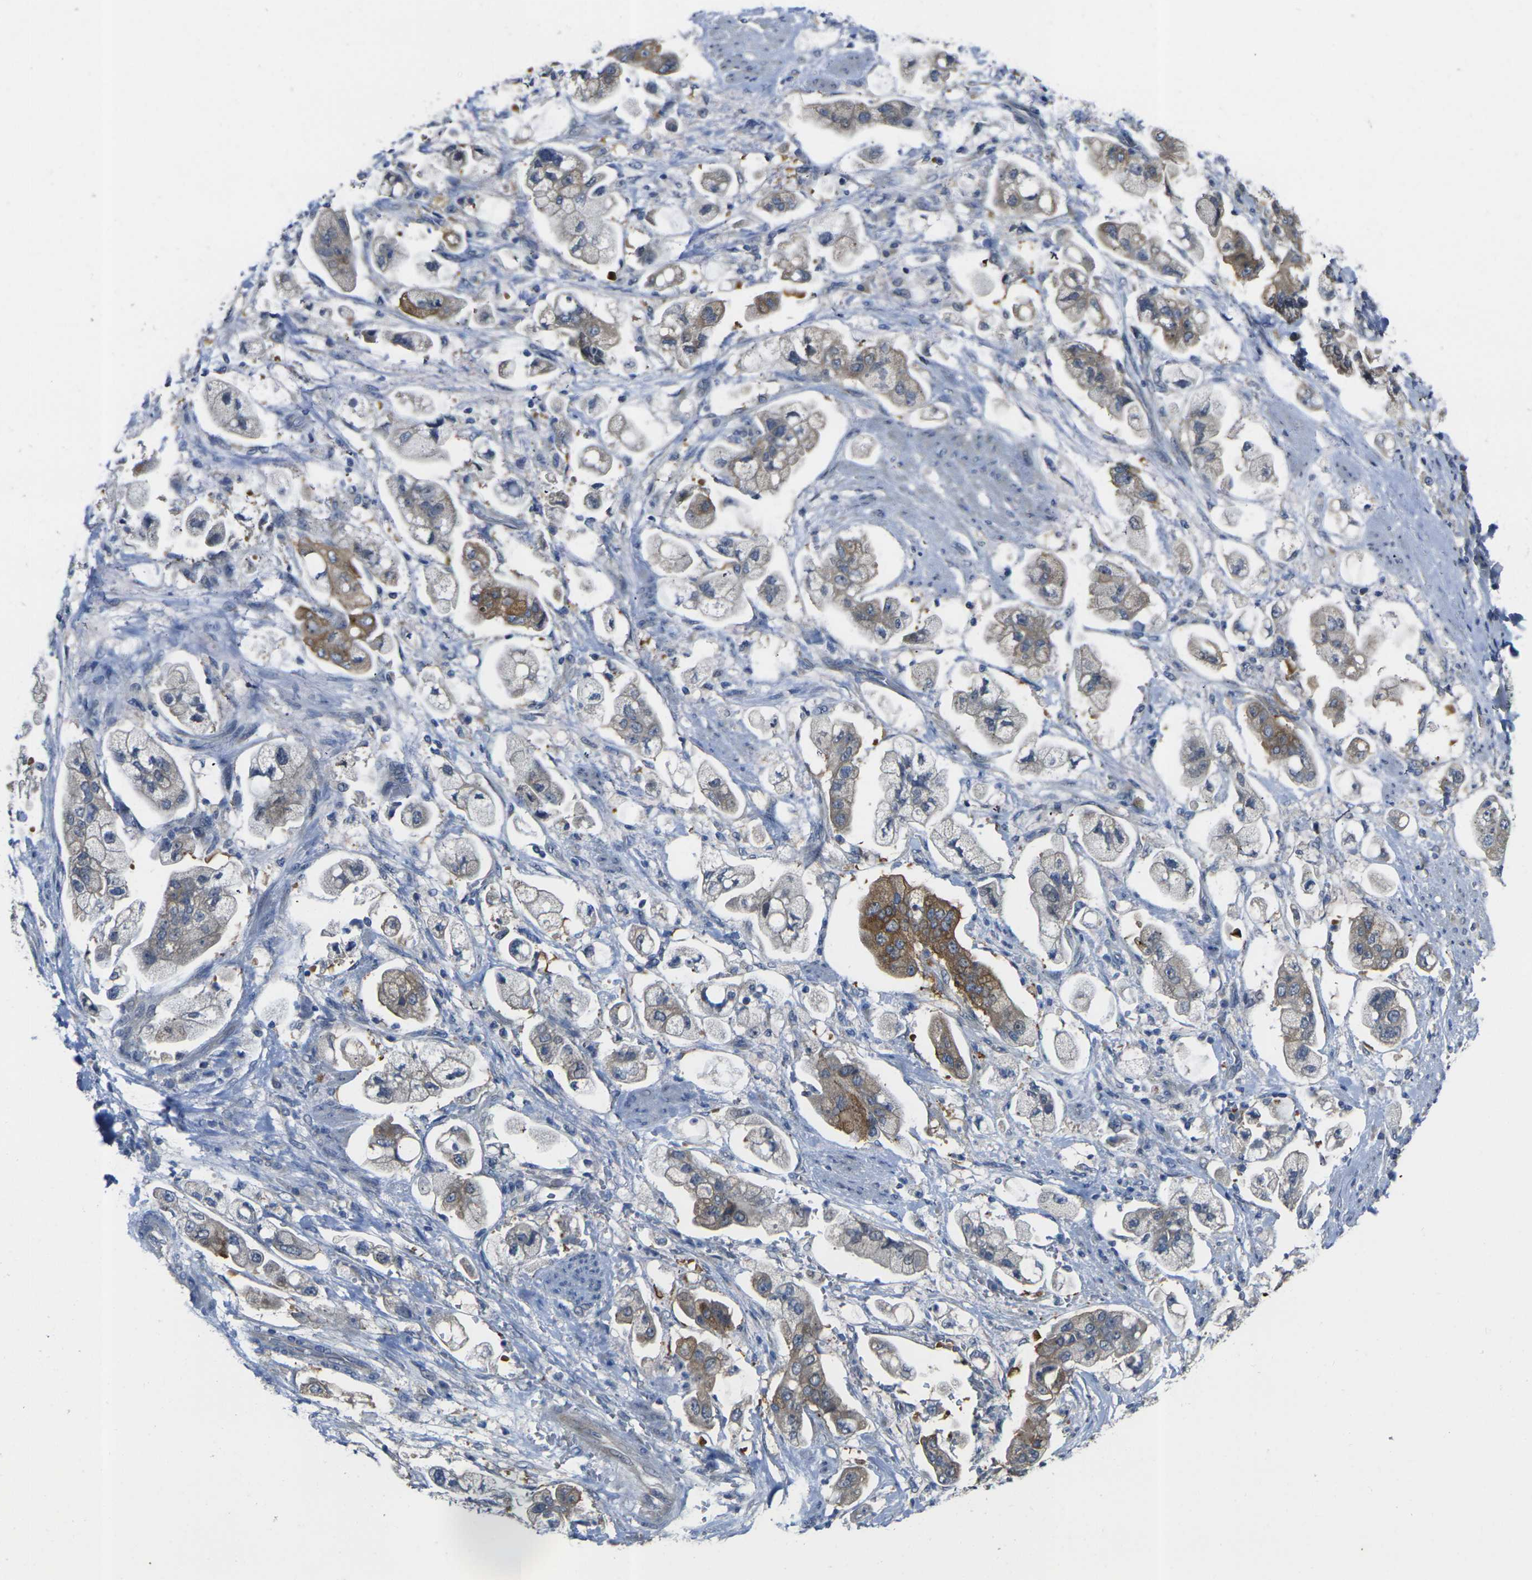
{"staining": {"intensity": "moderate", "quantity": "25%-75%", "location": "cytoplasmic/membranous"}, "tissue": "stomach cancer", "cell_type": "Tumor cells", "image_type": "cancer", "snomed": [{"axis": "morphology", "description": "Adenocarcinoma, NOS"}, {"axis": "topography", "description": "Stomach"}], "caption": "Stomach cancer (adenocarcinoma) was stained to show a protein in brown. There is medium levels of moderate cytoplasmic/membranous expression in about 25%-75% of tumor cells.", "gene": "GNA12", "patient": {"sex": "male", "age": 62}}